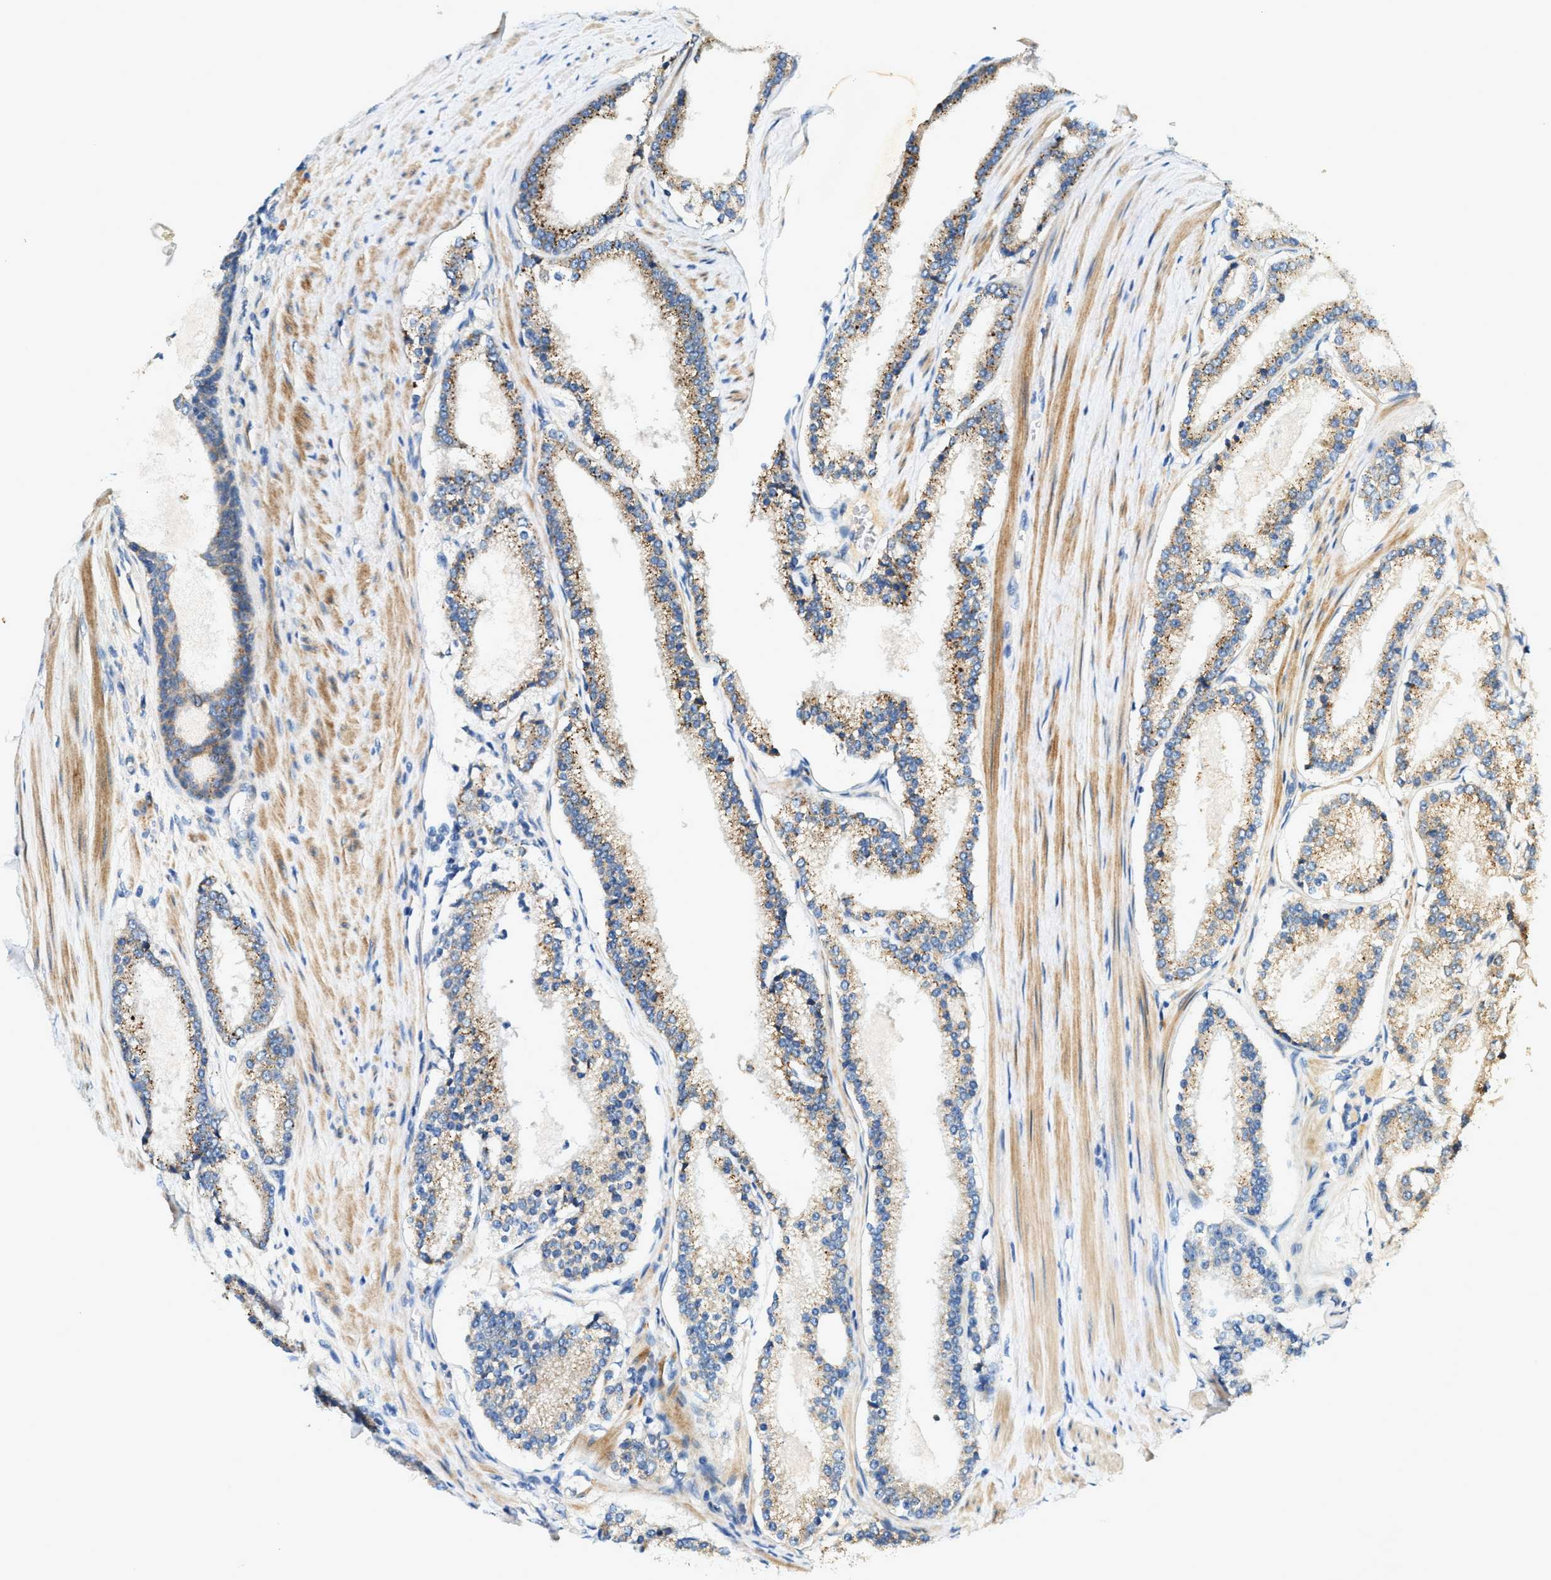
{"staining": {"intensity": "moderate", "quantity": ">75%", "location": "cytoplasmic/membranous"}, "tissue": "prostate cancer", "cell_type": "Tumor cells", "image_type": "cancer", "snomed": [{"axis": "morphology", "description": "Adenocarcinoma, Low grade"}, {"axis": "topography", "description": "Prostate"}], "caption": "About >75% of tumor cells in human prostate low-grade adenocarcinoma reveal moderate cytoplasmic/membranous protein staining as visualized by brown immunohistochemical staining.", "gene": "DUSP10", "patient": {"sex": "male", "age": 70}}